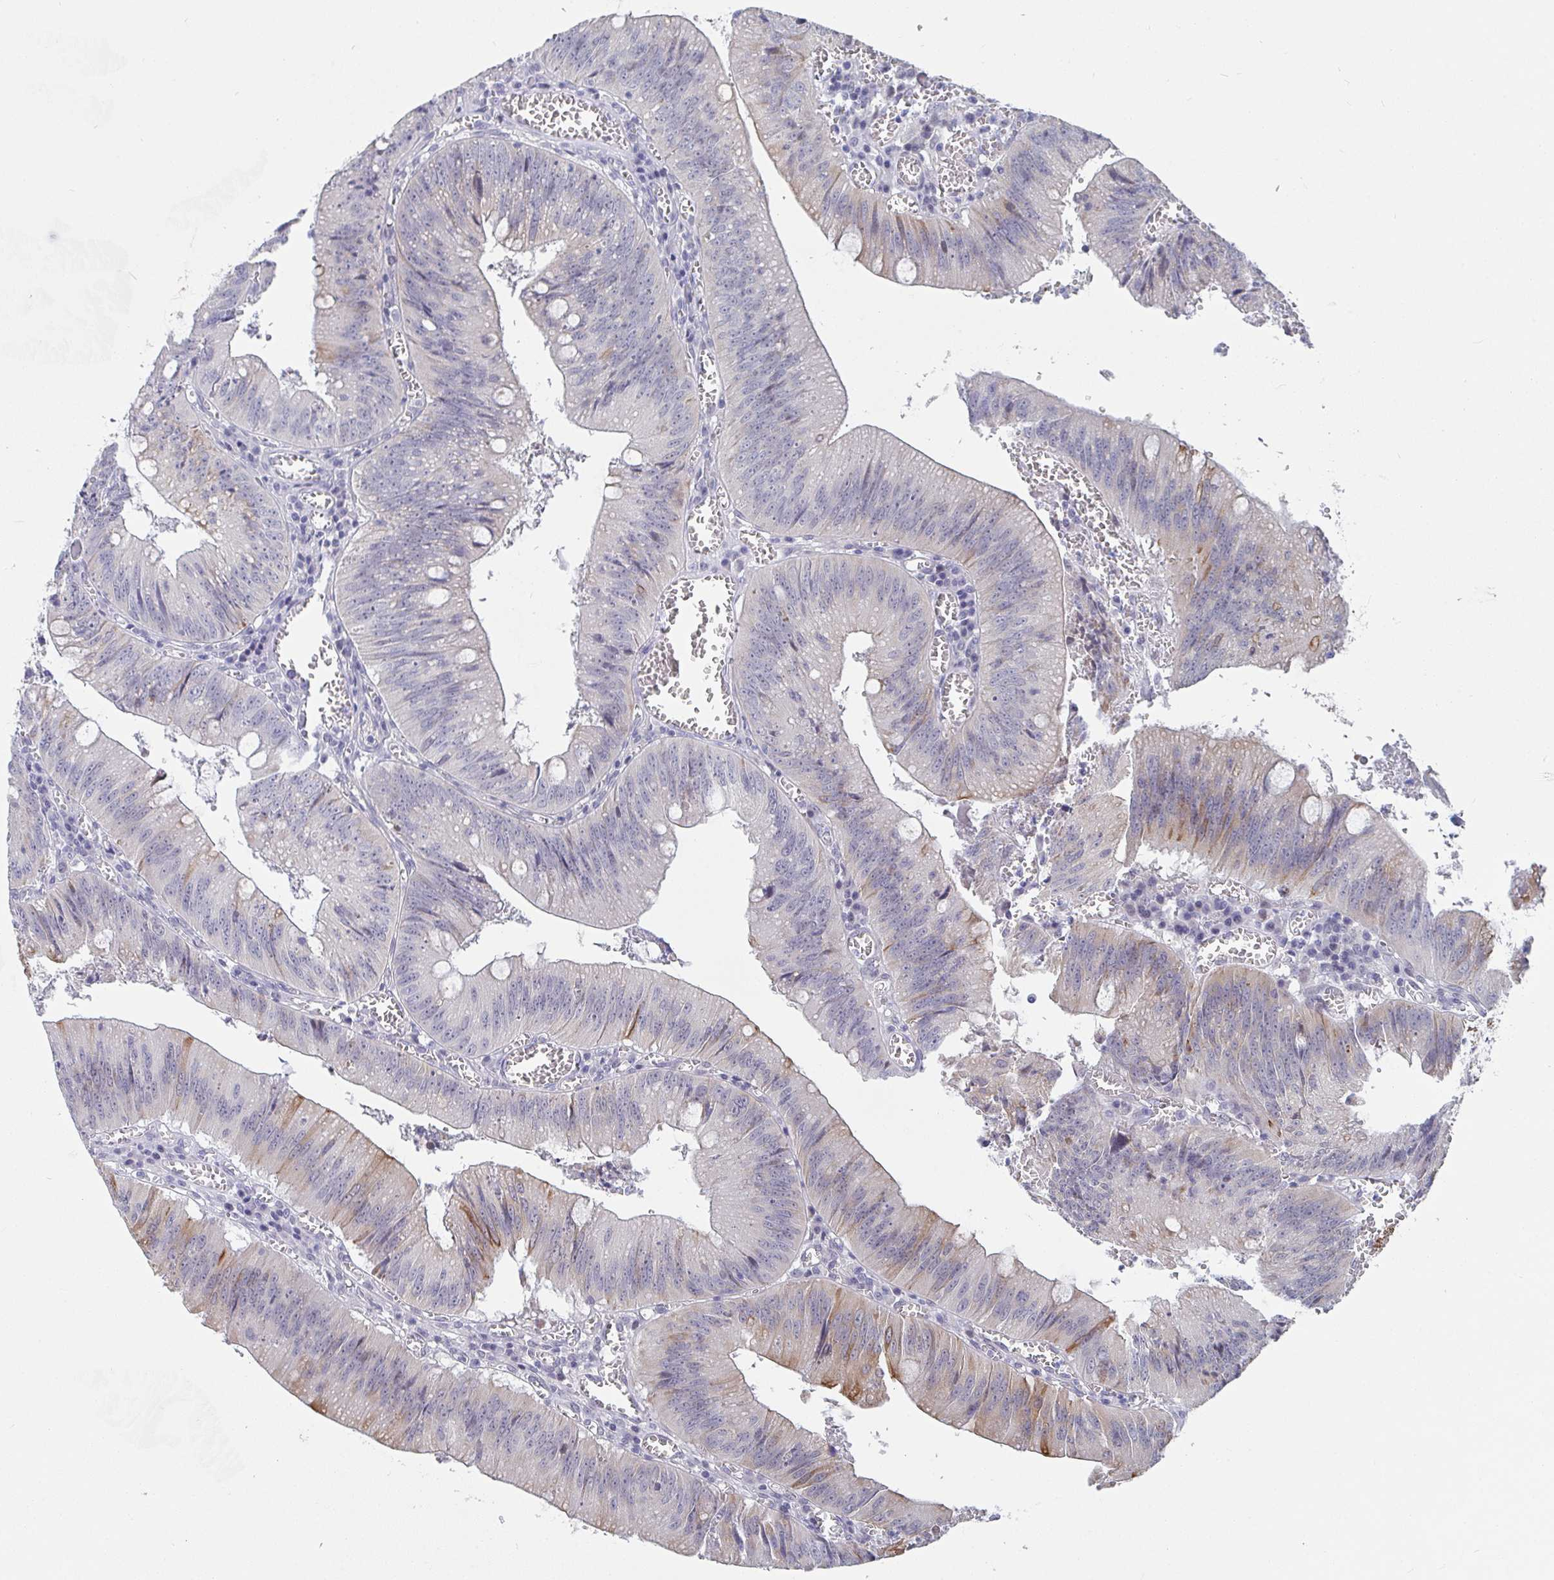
{"staining": {"intensity": "weak", "quantity": "<25%", "location": "cytoplasmic/membranous"}, "tissue": "colorectal cancer", "cell_type": "Tumor cells", "image_type": "cancer", "snomed": [{"axis": "morphology", "description": "Adenocarcinoma, NOS"}, {"axis": "topography", "description": "Rectum"}], "caption": "Tumor cells show no significant expression in colorectal cancer.", "gene": "FAM156B", "patient": {"sex": "female", "age": 81}}